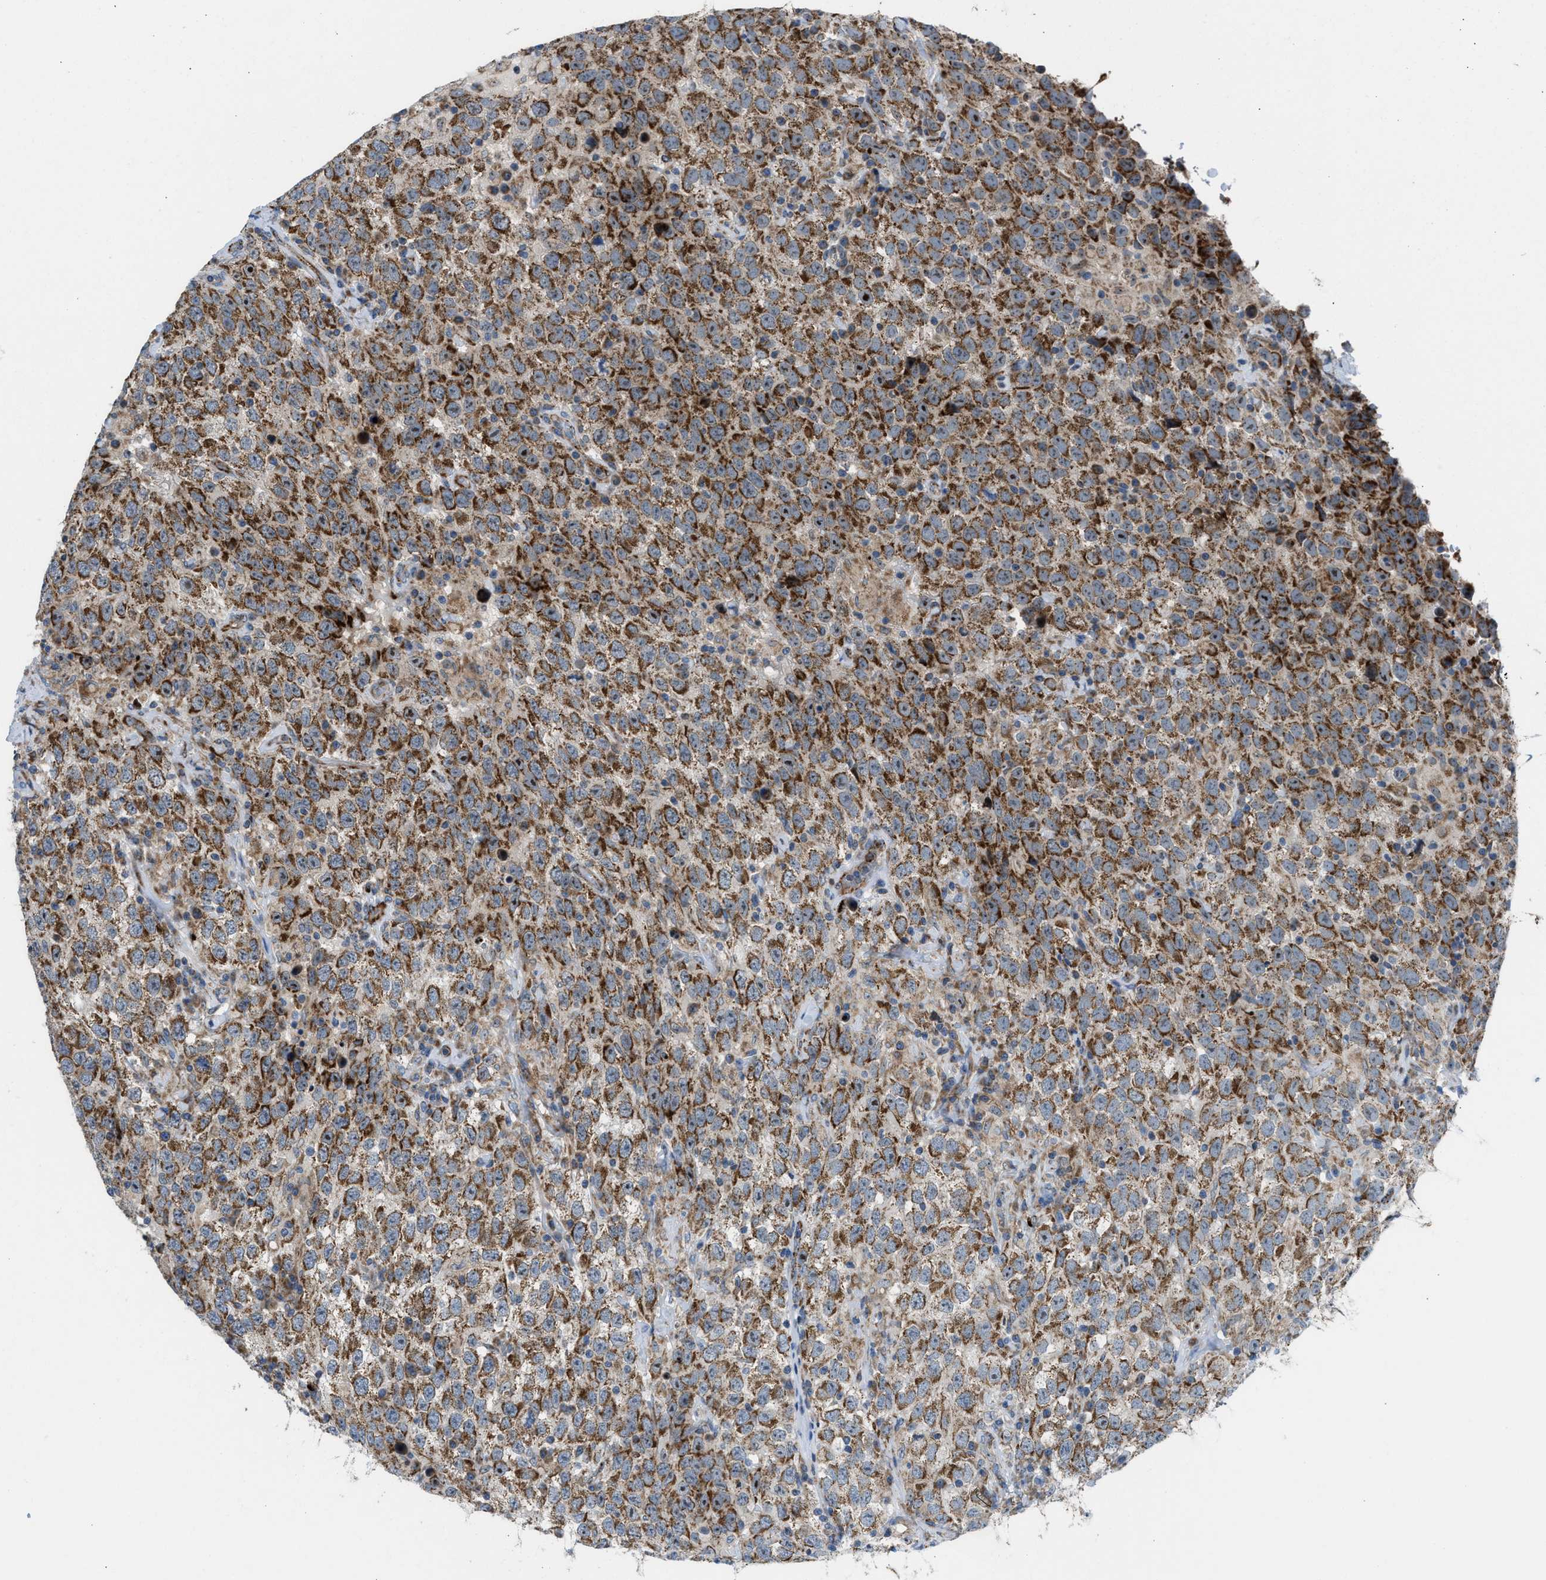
{"staining": {"intensity": "strong", "quantity": ">75%", "location": "cytoplasmic/membranous"}, "tissue": "testis cancer", "cell_type": "Tumor cells", "image_type": "cancer", "snomed": [{"axis": "morphology", "description": "Seminoma, NOS"}, {"axis": "topography", "description": "Testis"}], "caption": "Immunohistochemical staining of testis seminoma shows high levels of strong cytoplasmic/membranous expression in approximately >75% of tumor cells.", "gene": "TPH1", "patient": {"sex": "male", "age": 41}}